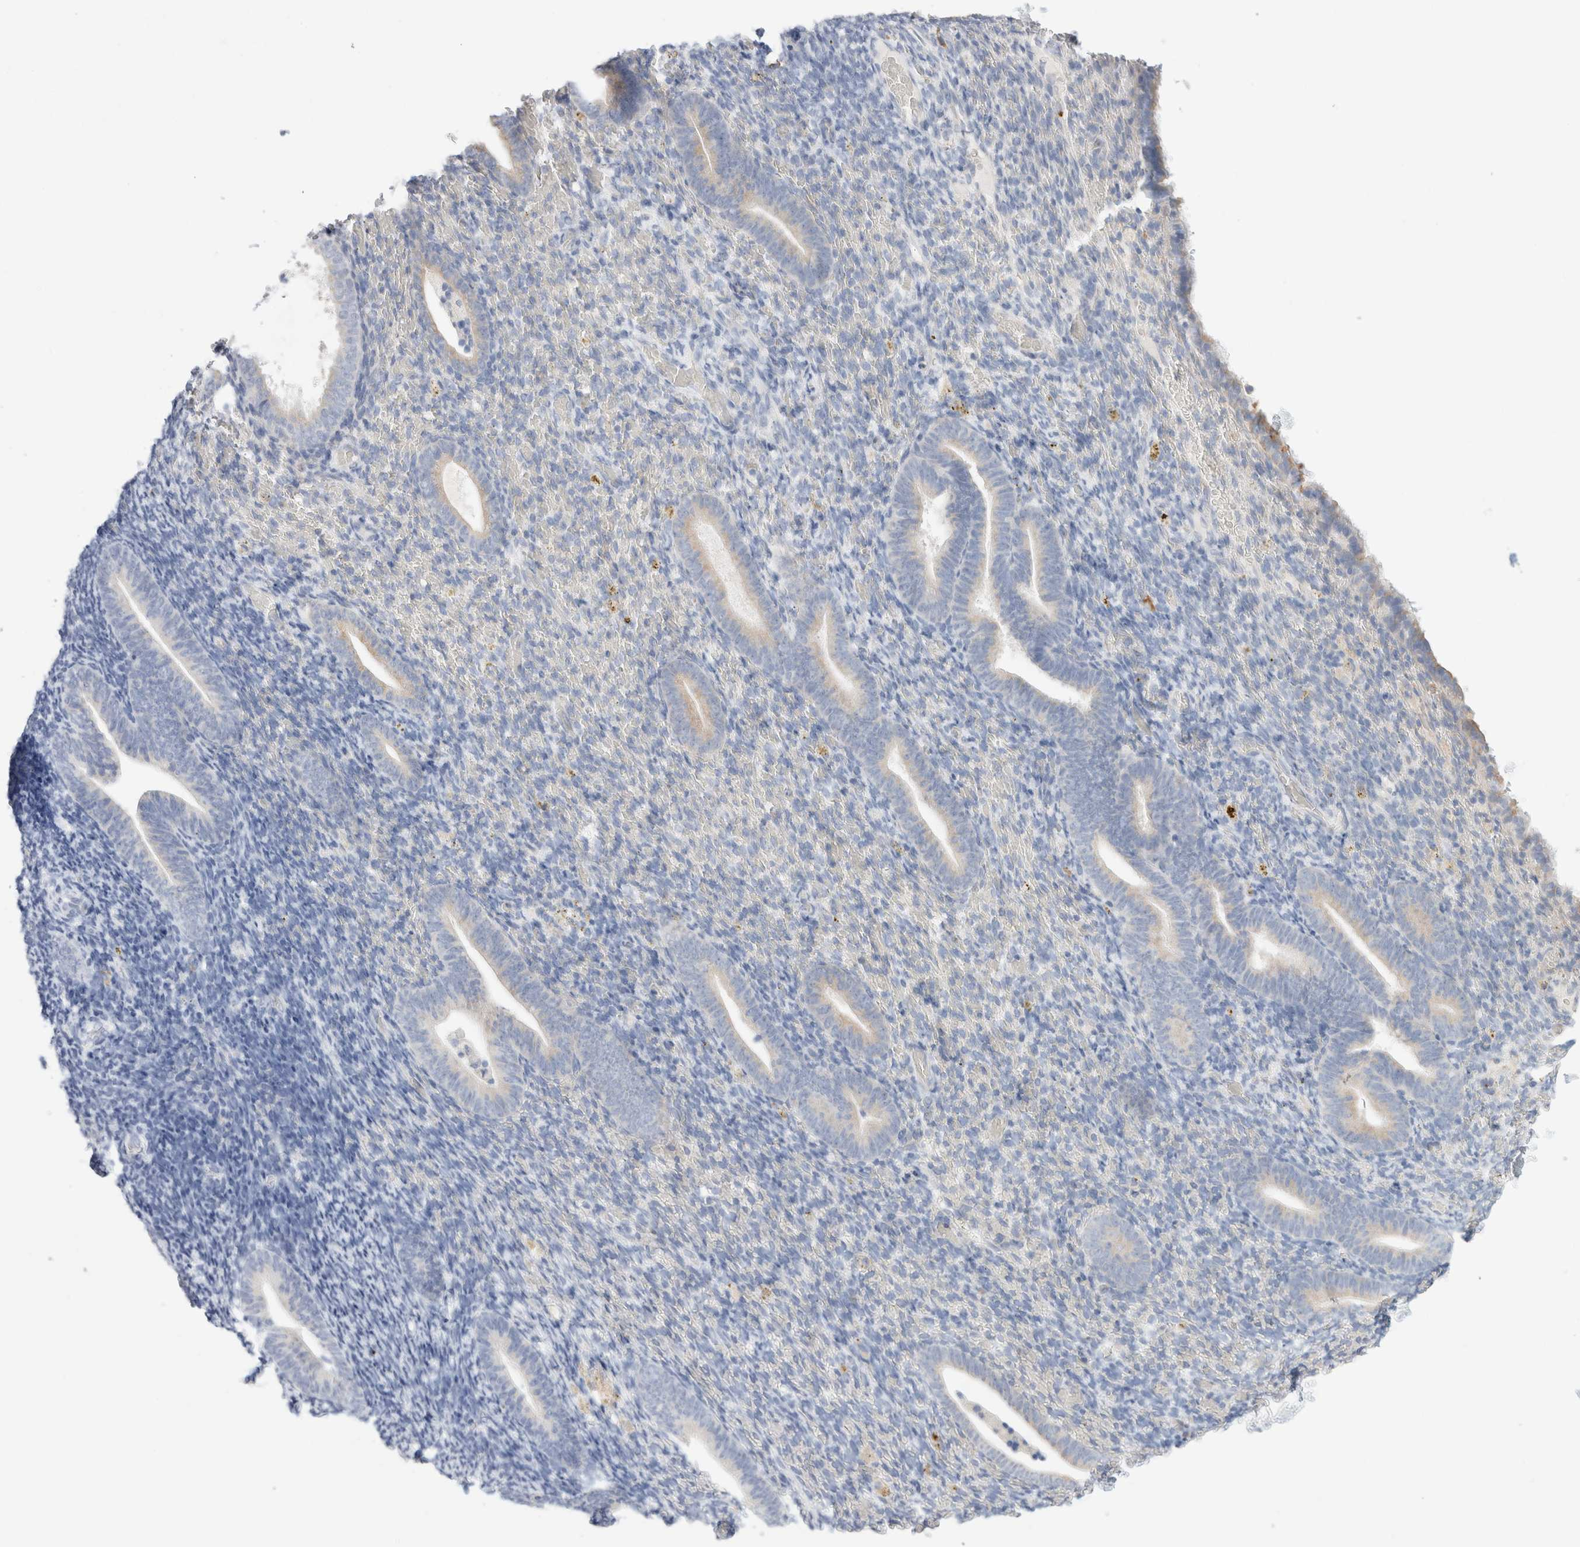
{"staining": {"intensity": "negative", "quantity": "none", "location": "none"}, "tissue": "endometrium", "cell_type": "Cells in endometrial stroma", "image_type": "normal", "snomed": [{"axis": "morphology", "description": "Normal tissue, NOS"}, {"axis": "topography", "description": "Endometrium"}], "caption": "The image exhibits no staining of cells in endometrial stroma in normal endometrium.", "gene": "CSK", "patient": {"sex": "female", "age": 51}}